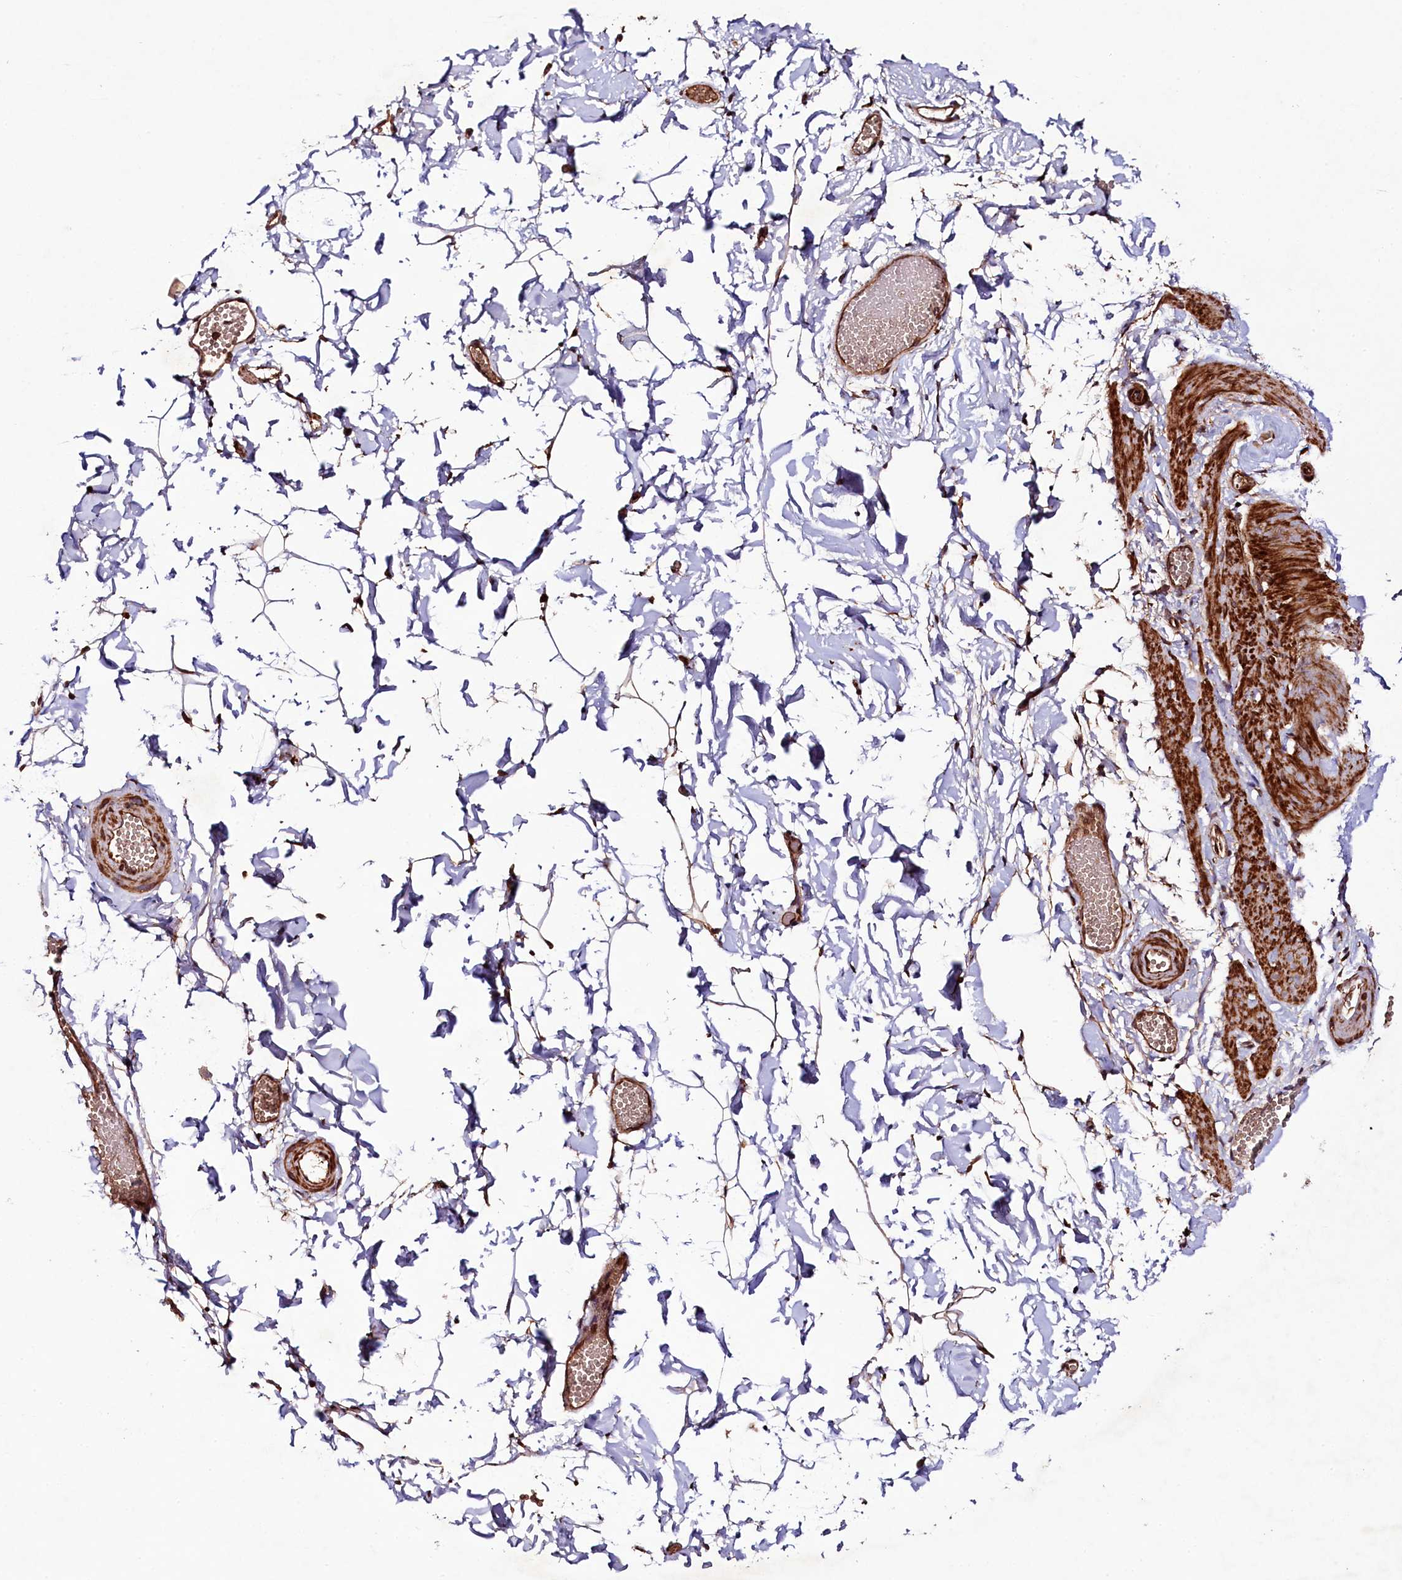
{"staining": {"intensity": "strong", "quantity": ">75%", "location": "cytoplasmic/membranous"}, "tissue": "adipose tissue", "cell_type": "Adipocytes", "image_type": "normal", "snomed": [{"axis": "morphology", "description": "Normal tissue, NOS"}, {"axis": "topography", "description": "Gallbladder"}, {"axis": "topography", "description": "Peripheral nerve tissue"}], "caption": "Protein staining by immunohistochemistry (IHC) demonstrates strong cytoplasmic/membranous staining in about >75% of adipocytes in normal adipose tissue.", "gene": "CCDC102A", "patient": {"sex": "male", "age": 38}}